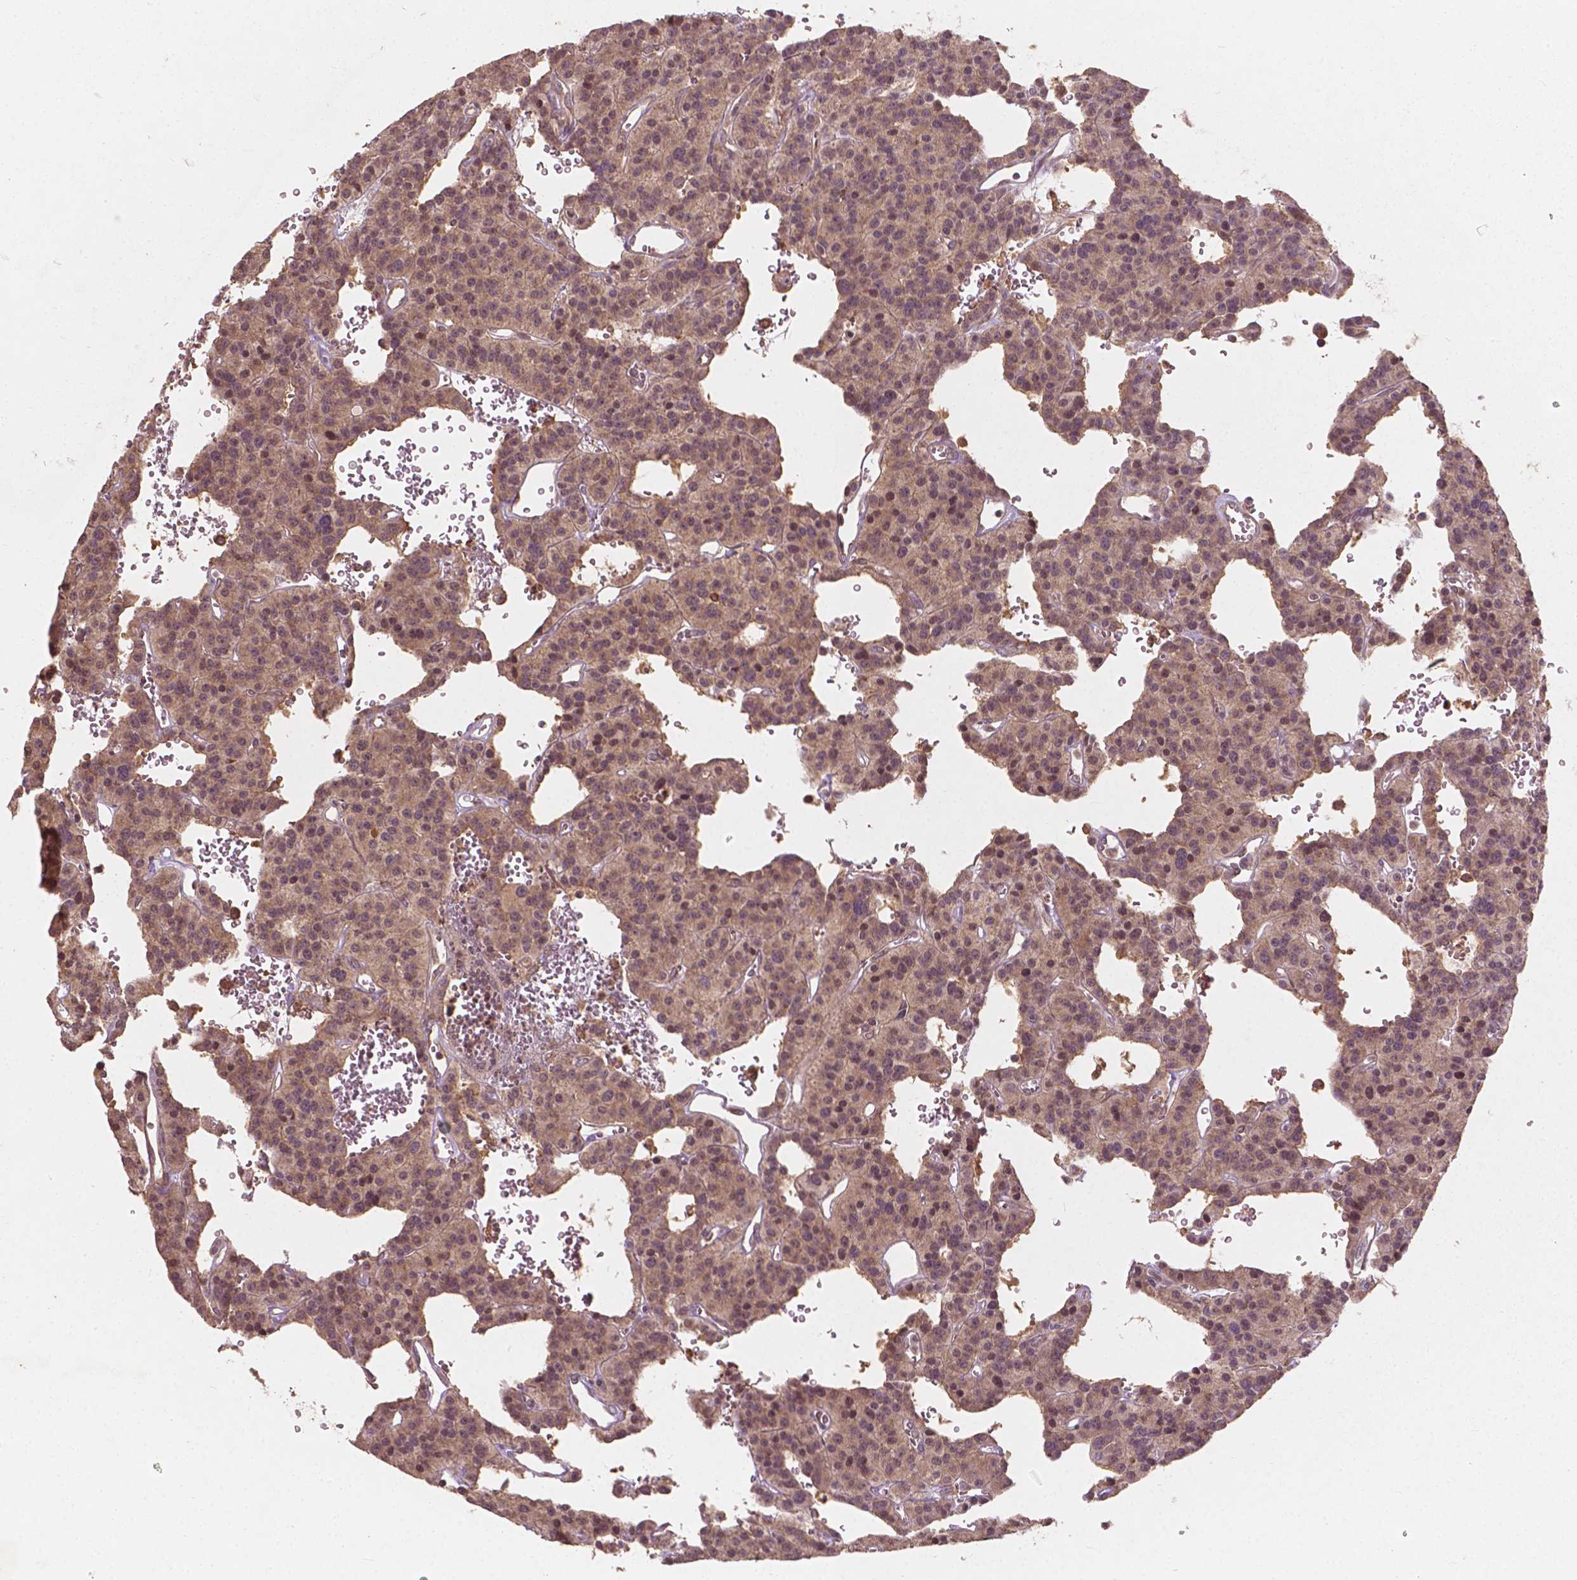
{"staining": {"intensity": "weak", "quantity": "25%-75%", "location": "cytoplasmic/membranous,nuclear"}, "tissue": "carcinoid", "cell_type": "Tumor cells", "image_type": "cancer", "snomed": [{"axis": "morphology", "description": "Carcinoid, malignant, NOS"}, {"axis": "topography", "description": "Lung"}], "caption": "Carcinoid stained for a protein (brown) demonstrates weak cytoplasmic/membranous and nuclear positive expression in about 25%-75% of tumor cells.", "gene": "CYFIP2", "patient": {"sex": "female", "age": 71}}